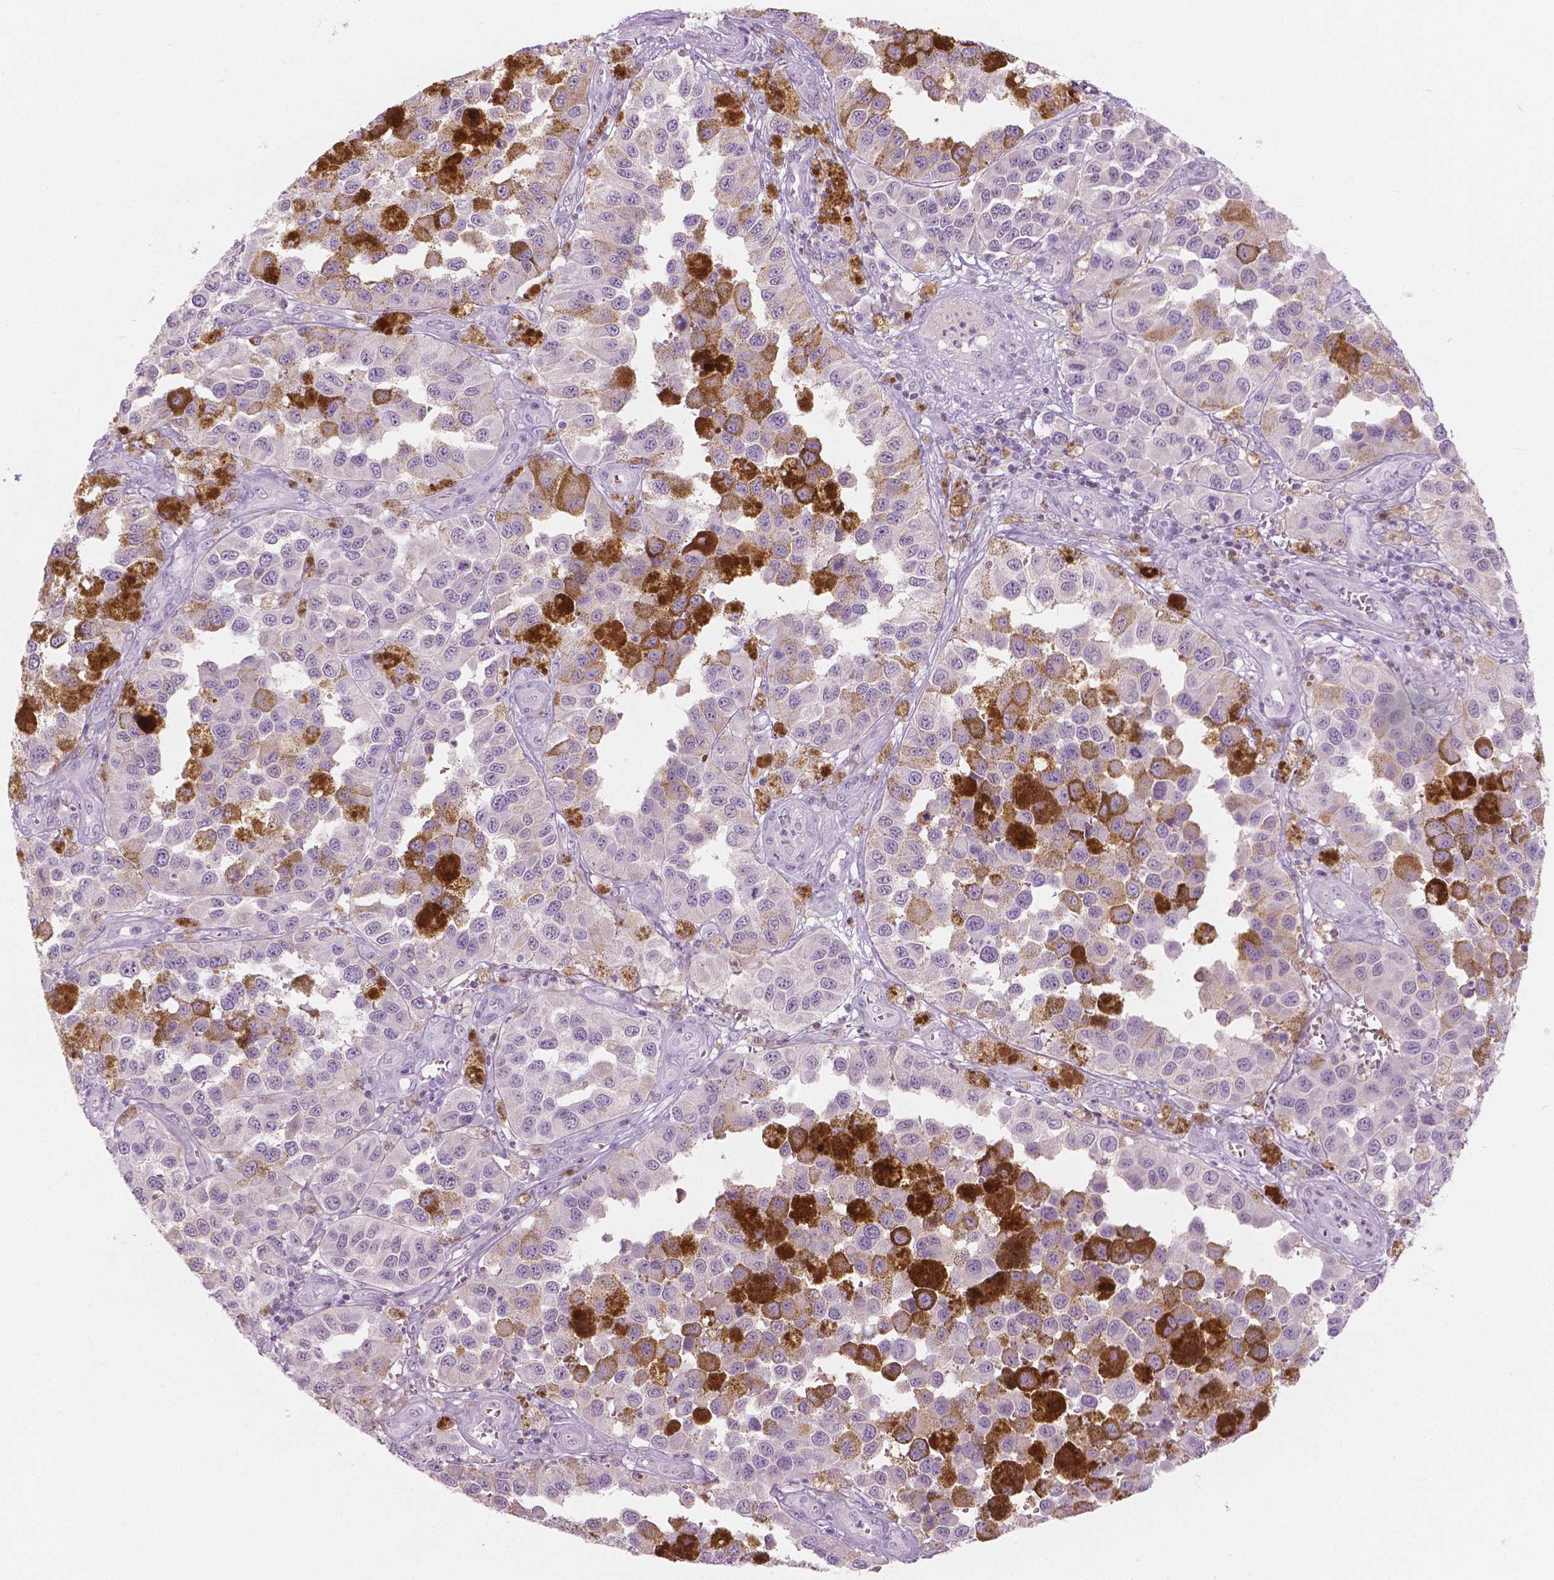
{"staining": {"intensity": "negative", "quantity": "none", "location": "none"}, "tissue": "melanoma", "cell_type": "Tumor cells", "image_type": "cancer", "snomed": [{"axis": "morphology", "description": "Malignant melanoma, NOS"}, {"axis": "topography", "description": "Skin"}], "caption": "High magnification brightfield microscopy of malignant melanoma stained with DAB (brown) and counterstained with hematoxylin (blue): tumor cells show no significant positivity. (DAB (3,3'-diaminobenzidine) immunohistochemistry with hematoxylin counter stain).", "gene": "GALM", "patient": {"sex": "female", "age": 58}}